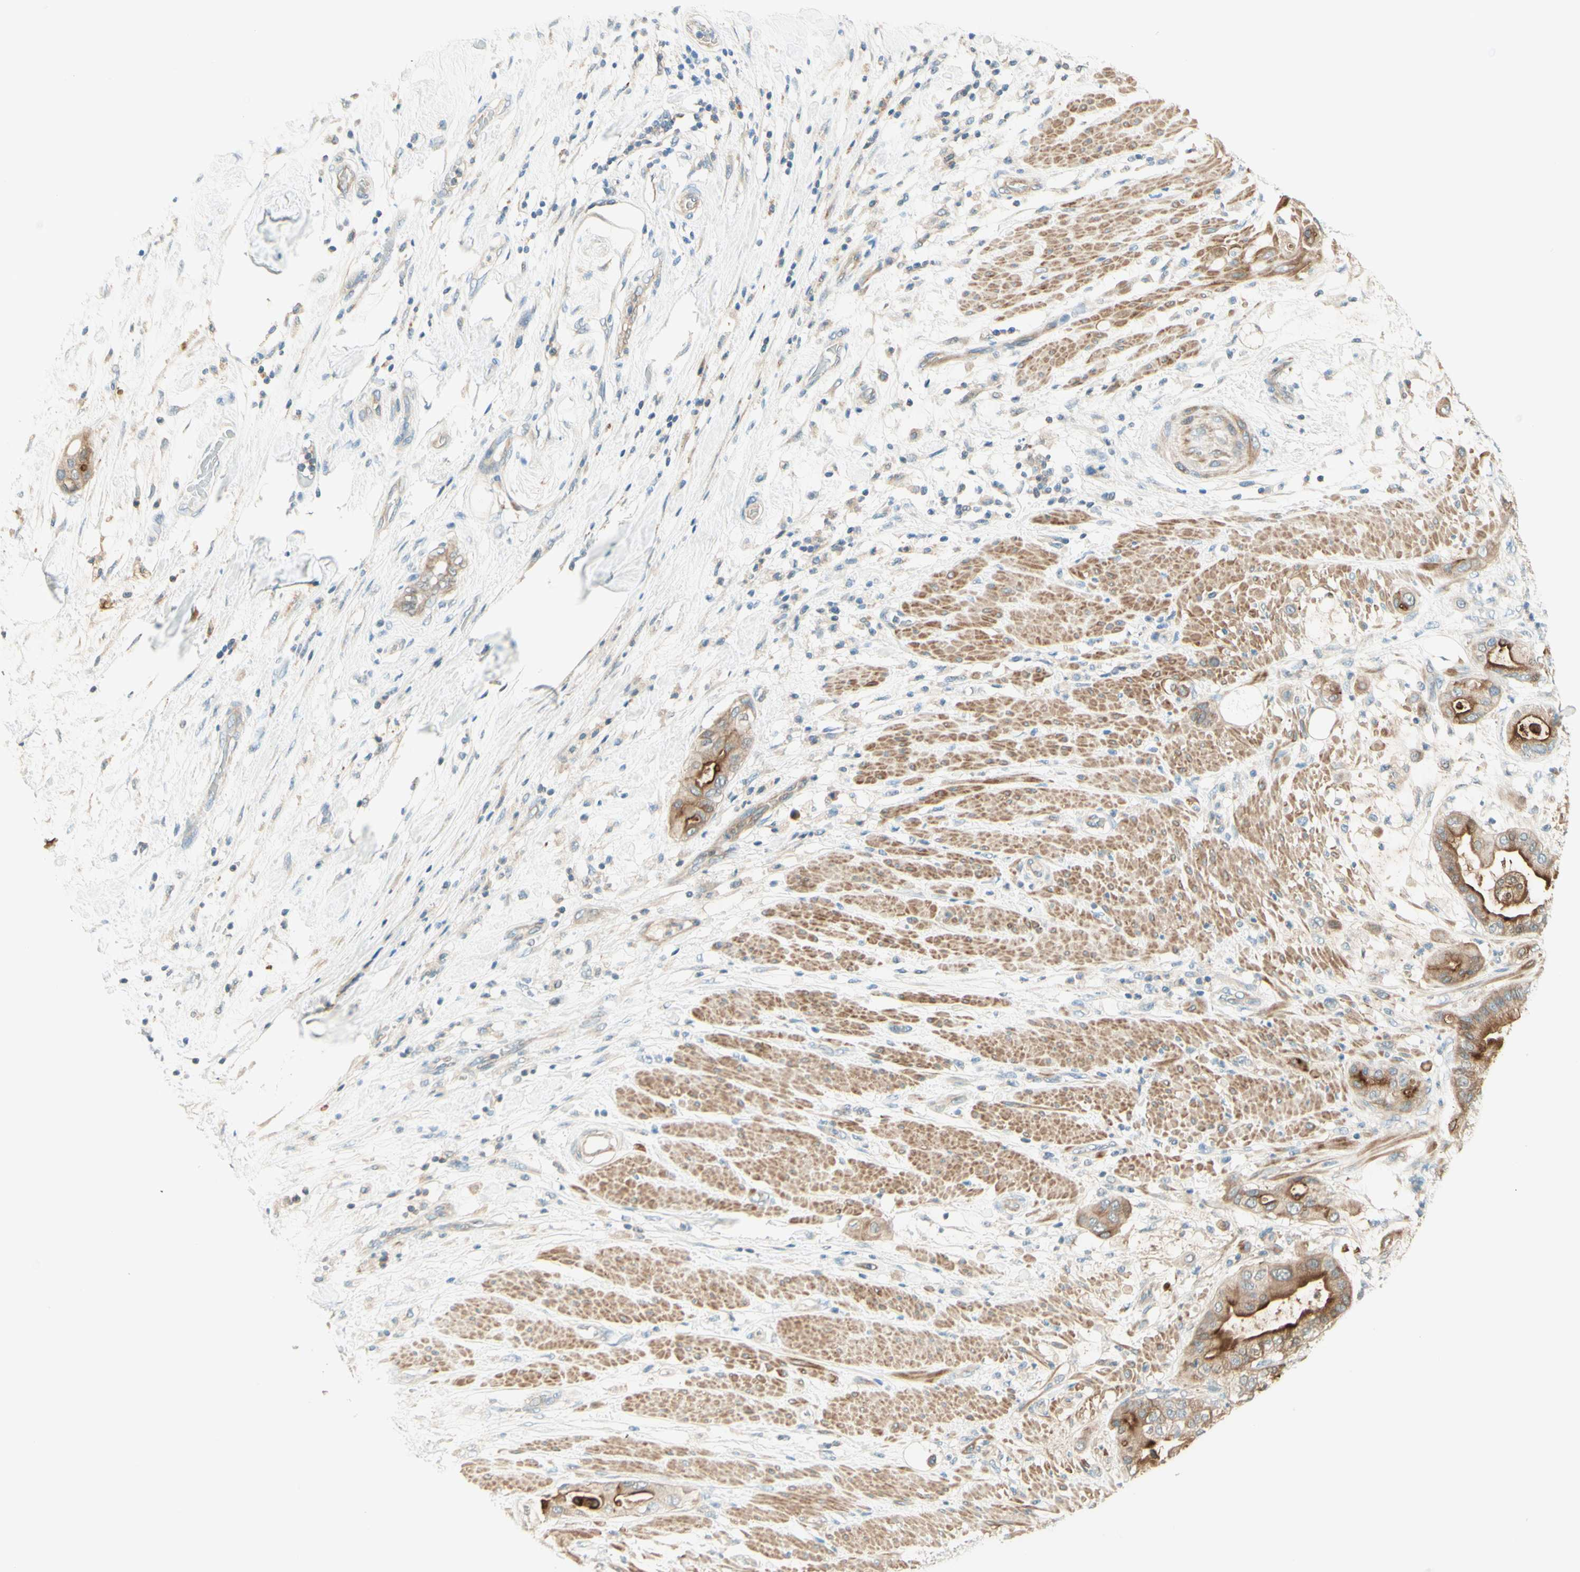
{"staining": {"intensity": "strong", "quantity": ">75%", "location": "cytoplasmic/membranous"}, "tissue": "pancreatic cancer", "cell_type": "Tumor cells", "image_type": "cancer", "snomed": [{"axis": "morphology", "description": "Adenocarcinoma, NOS"}, {"axis": "morphology", "description": "Adenocarcinoma, metastatic, NOS"}, {"axis": "topography", "description": "Lymph node"}, {"axis": "topography", "description": "Pancreas"}, {"axis": "topography", "description": "Duodenum"}], "caption": "Immunohistochemistry (IHC) micrograph of human pancreatic cancer (adenocarcinoma) stained for a protein (brown), which reveals high levels of strong cytoplasmic/membranous staining in about >75% of tumor cells.", "gene": "PROM1", "patient": {"sex": "female", "age": 64}}